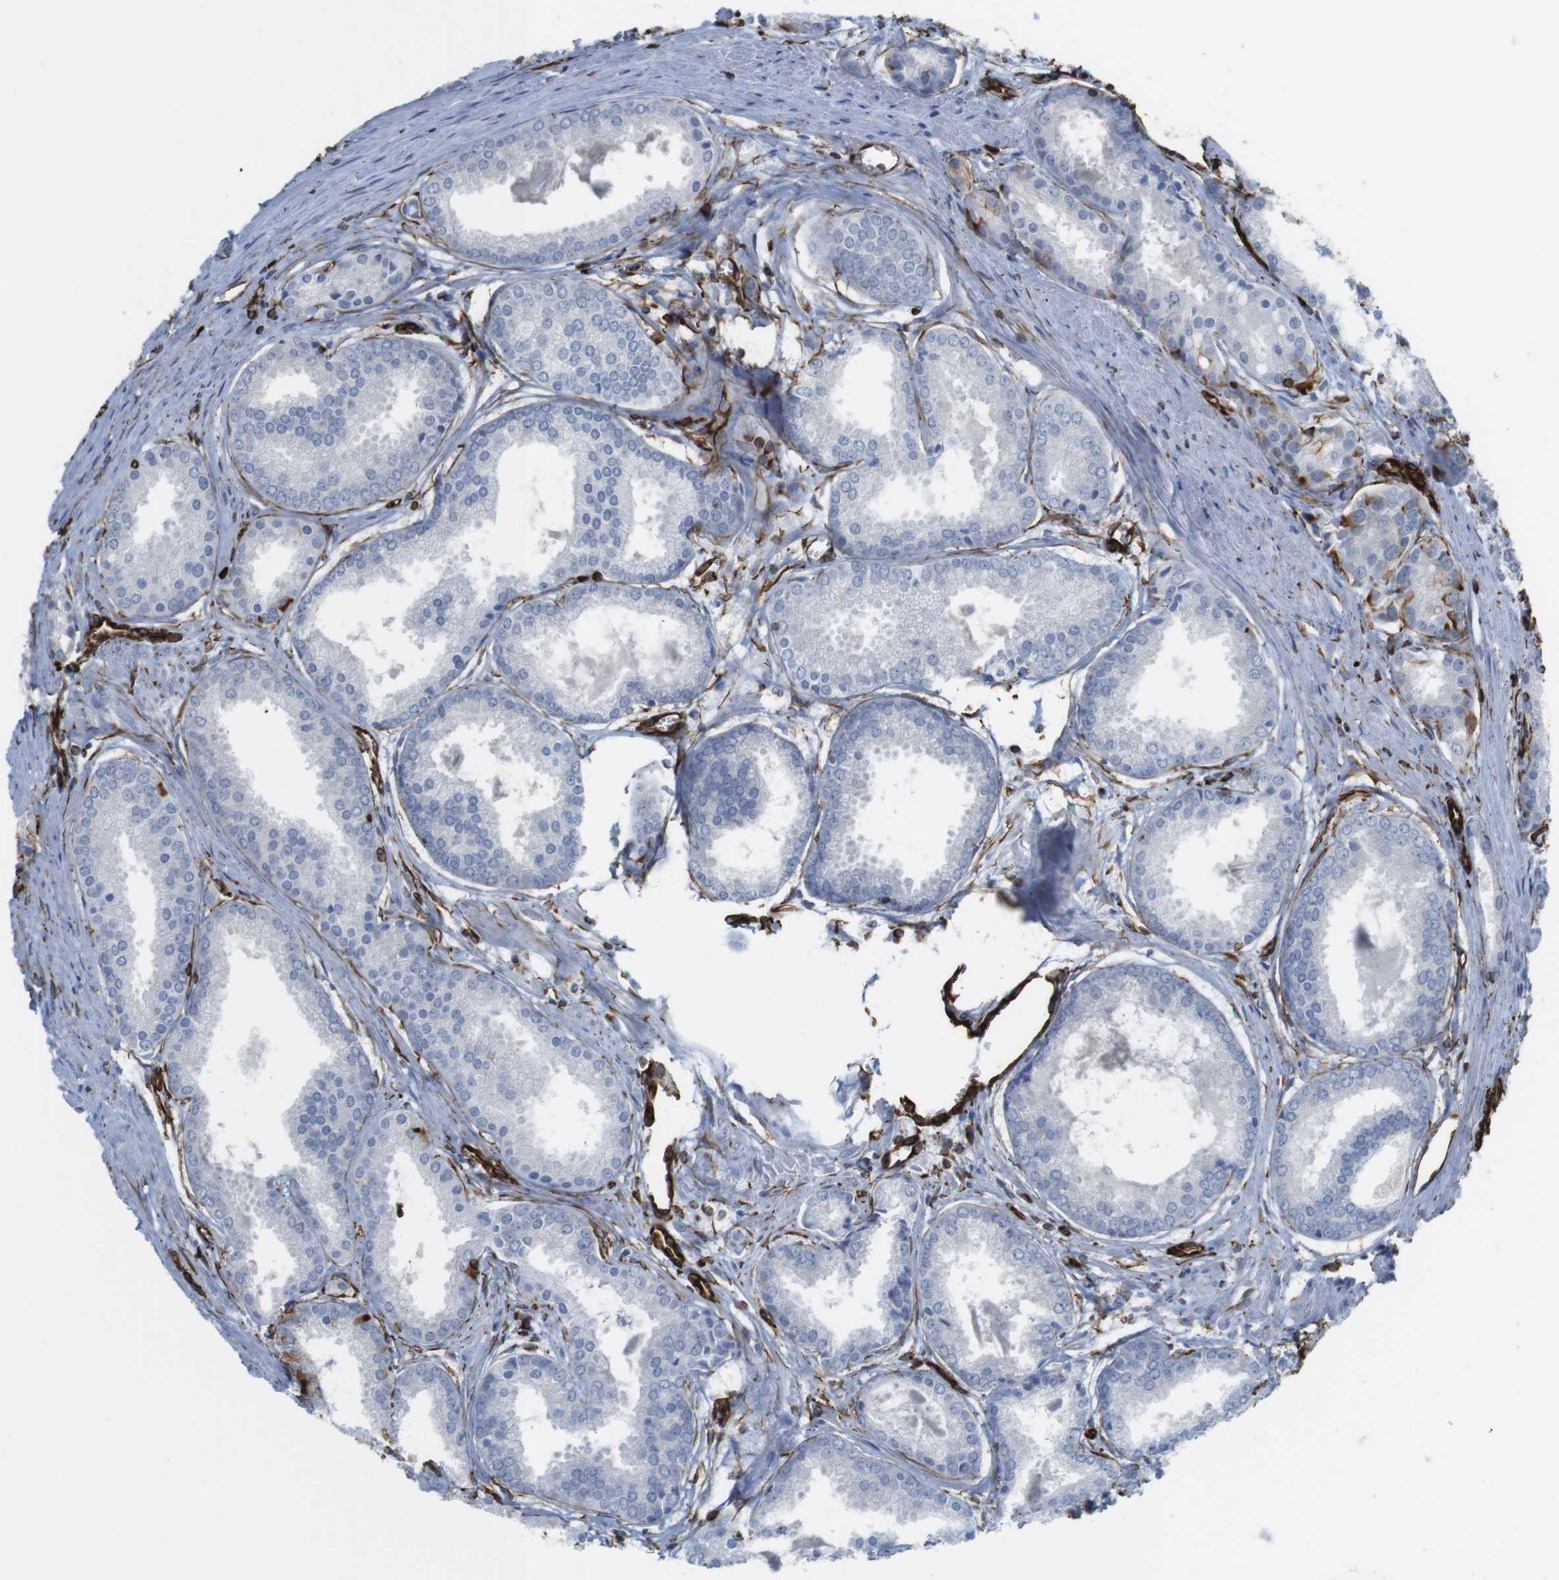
{"staining": {"intensity": "negative", "quantity": "none", "location": "none"}, "tissue": "prostate cancer", "cell_type": "Tumor cells", "image_type": "cancer", "snomed": [{"axis": "morphology", "description": "Adenocarcinoma, Low grade"}, {"axis": "topography", "description": "Prostate"}], "caption": "Photomicrograph shows no protein staining in tumor cells of low-grade adenocarcinoma (prostate) tissue.", "gene": "RALGPS1", "patient": {"sex": "male", "age": 64}}